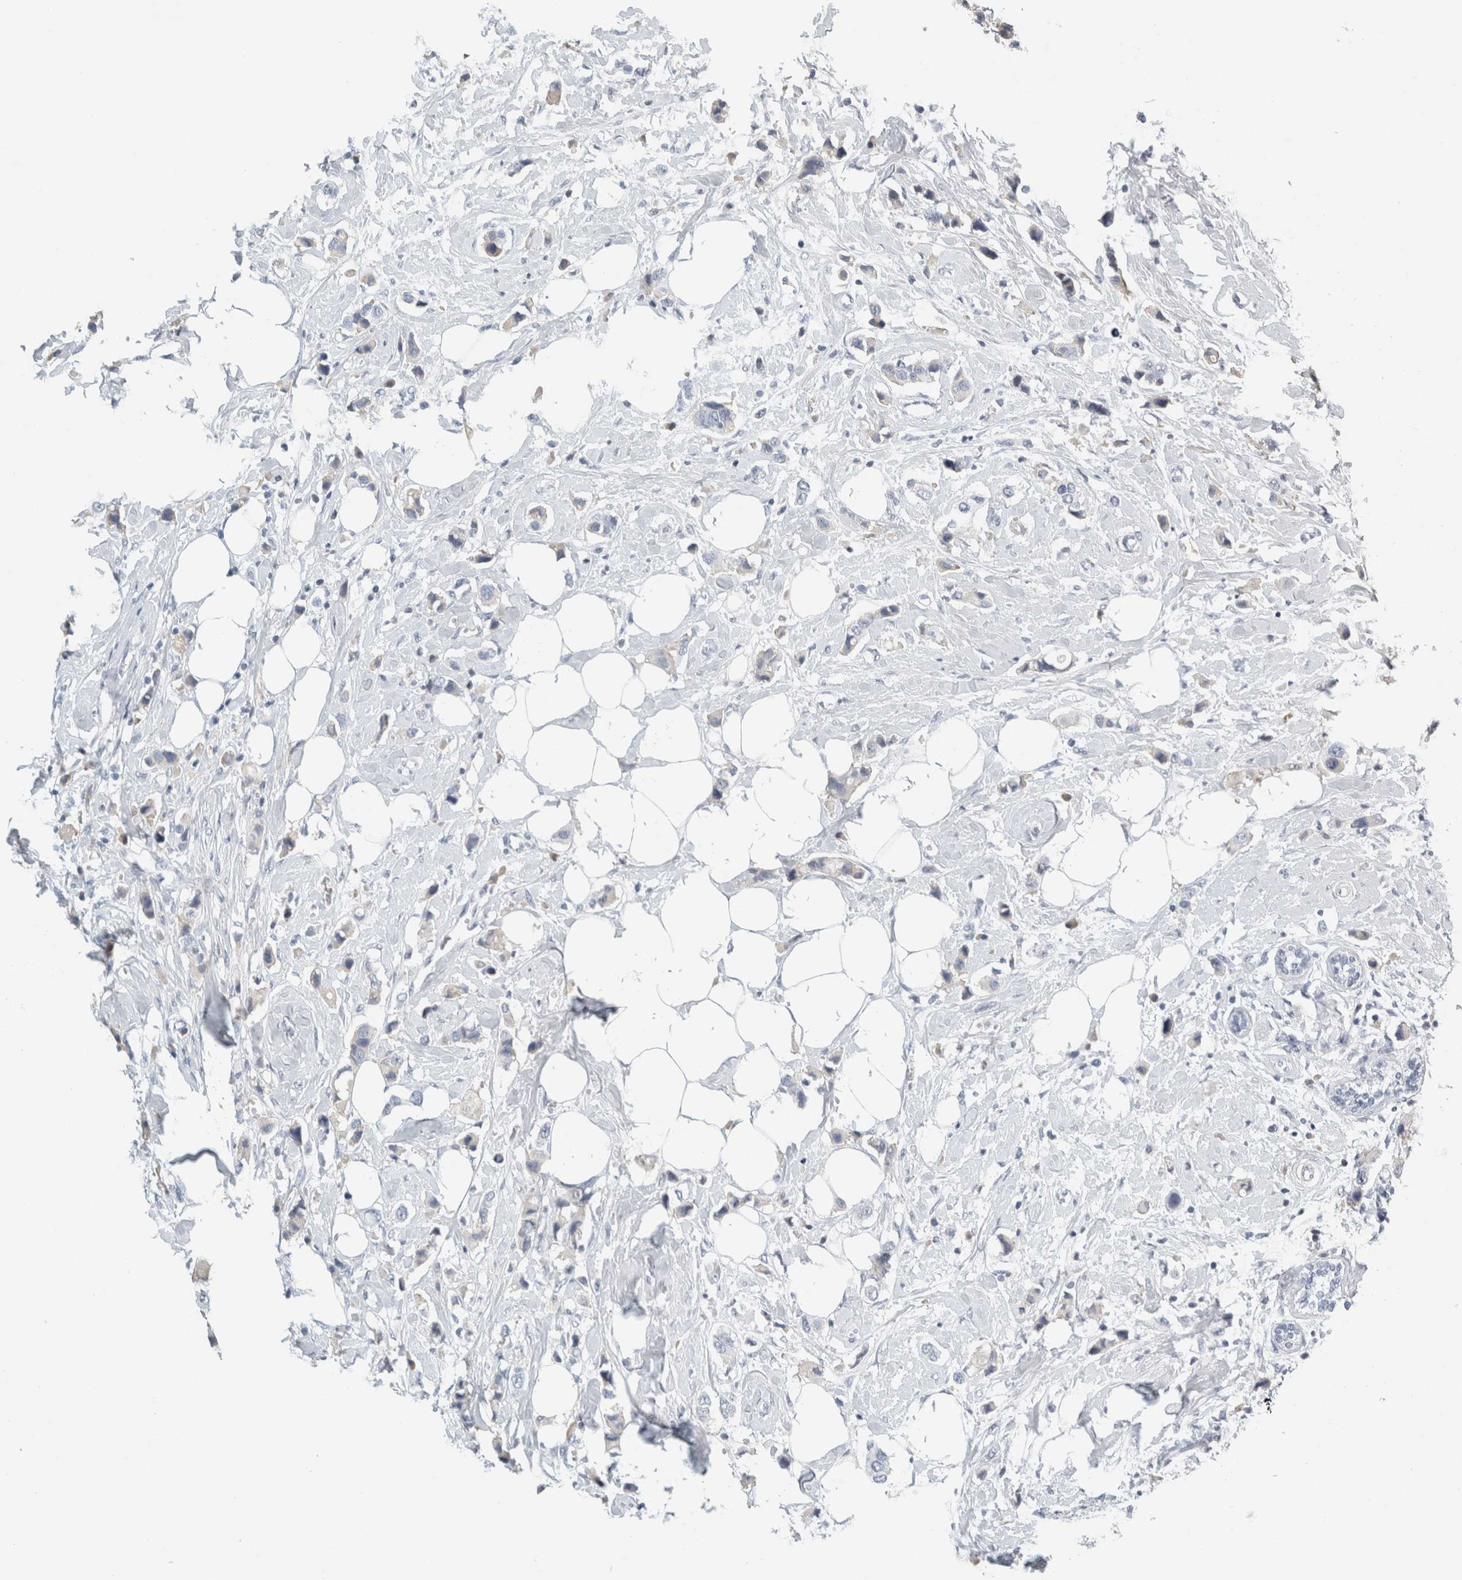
{"staining": {"intensity": "negative", "quantity": "none", "location": "none"}, "tissue": "breast cancer", "cell_type": "Tumor cells", "image_type": "cancer", "snomed": [{"axis": "morphology", "description": "Normal tissue, NOS"}, {"axis": "morphology", "description": "Duct carcinoma"}, {"axis": "topography", "description": "Breast"}], "caption": "Immunohistochemical staining of human breast cancer (intraductal carcinoma) shows no significant expression in tumor cells. (Immunohistochemistry, brightfield microscopy, high magnification).", "gene": "TSPAN8", "patient": {"sex": "female", "age": 50}}